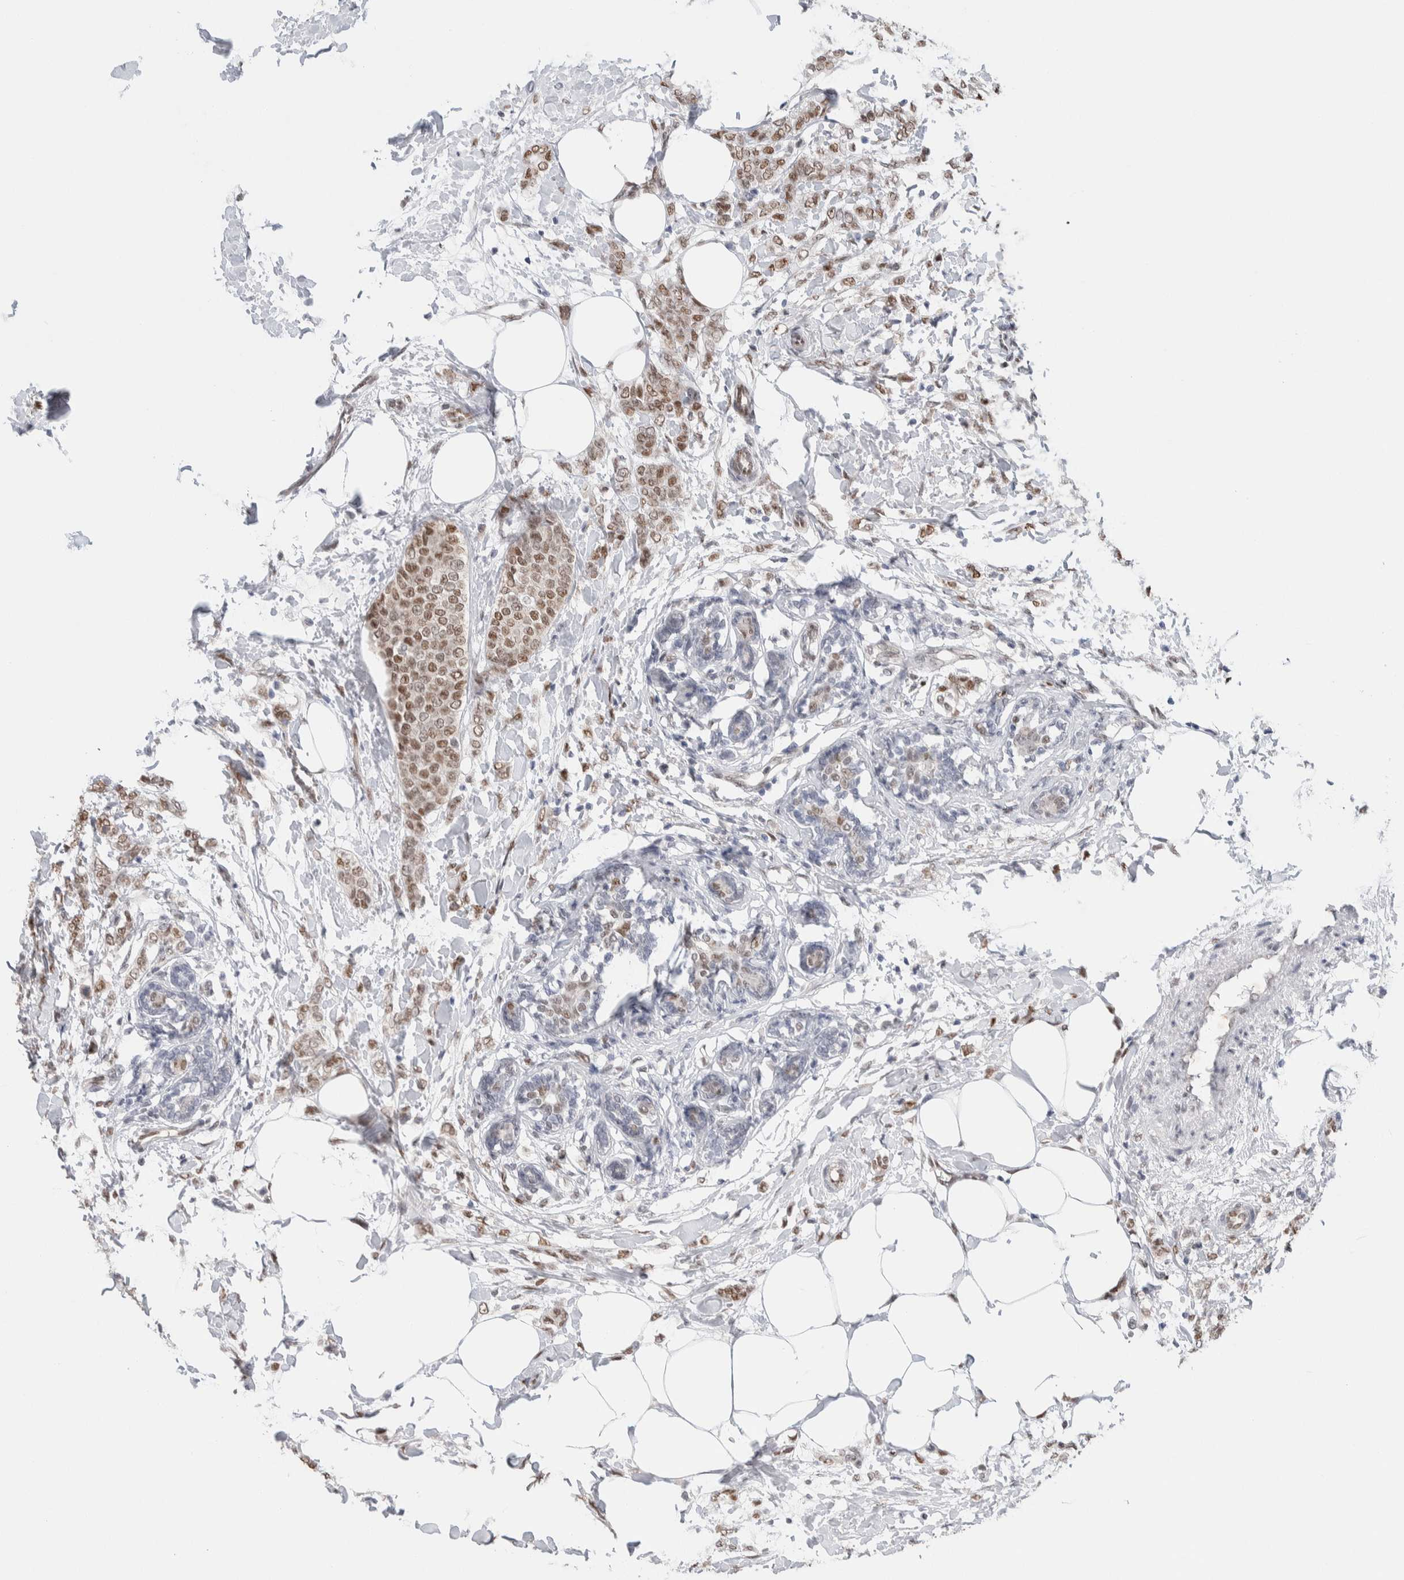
{"staining": {"intensity": "moderate", "quantity": ">75%", "location": "nuclear"}, "tissue": "breast cancer", "cell_type": "Tumor cells", "image_type": "cancer", "snomed": [{"axis": "morphology", "description": "Lobular carcinoma, in situ"}, {"axis": "morphology", "description": "Lobular carcinoma"}, {"axis": "topography", "description": "Breast"}], "caption": "Protein expression by immunohistochemistry (IHC) displays moderate nuclear positivity in about >75% of tumor cells in lobular carcinoma (breast).", "gene": "PRMT1", "patient": {"sex": "female", "age": 41}}